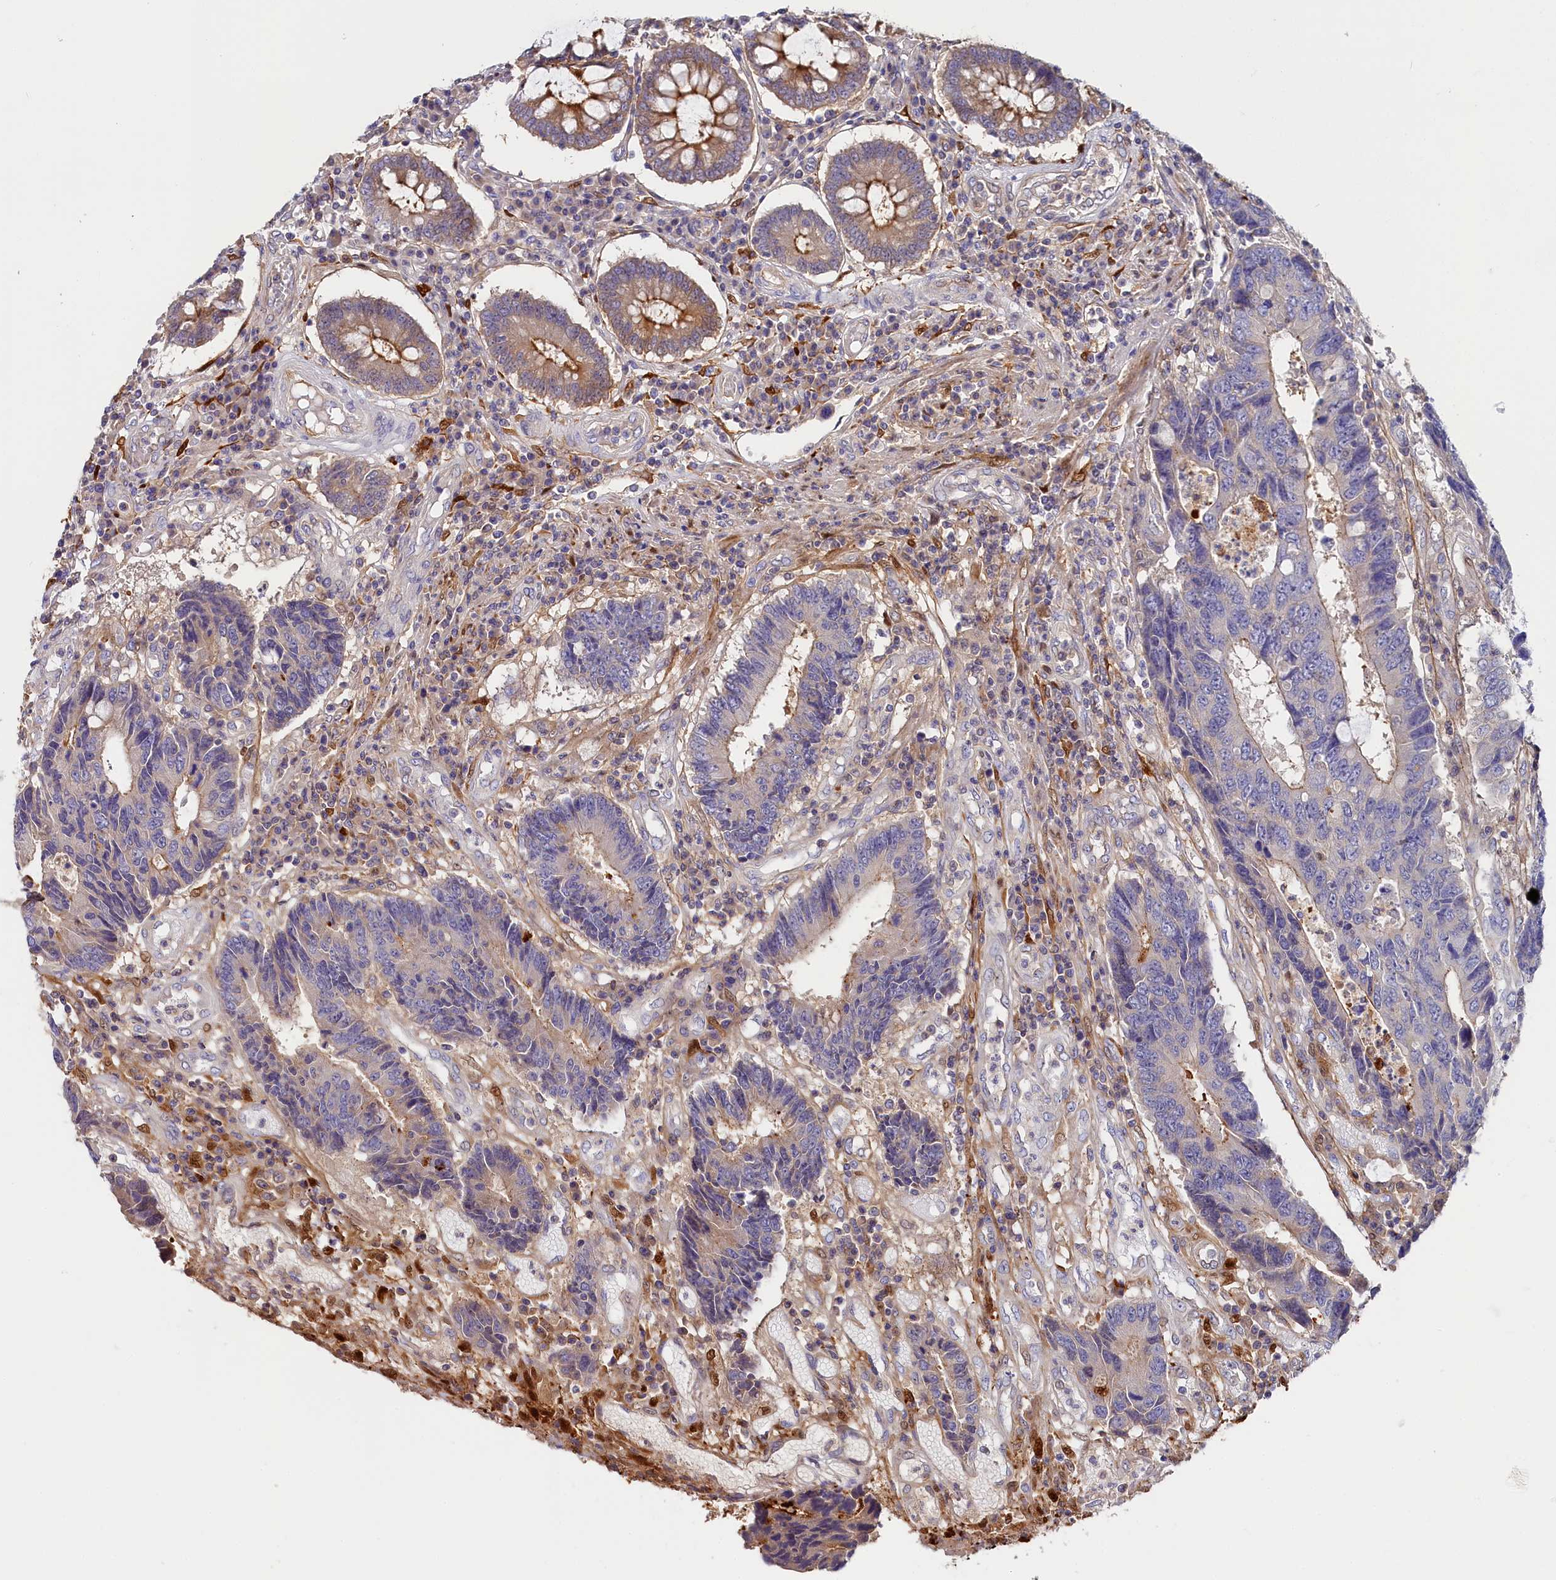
{"staining": {"intensity": "weak", "quantity": "<25%", "location": "cytoplasmic/membranous"}, "tissue": "colorectal cancer", "cell_type": "Tumor cells", "image_type": "cancer", "snomed": [{"axis": "morphology", "description": "Adenocarcinoma, NOS"}, {"axis": "topography", "description": "Rectum"}], "caption": "Colorectal cancer stained for a protein using IHC reveals no expression tumor cells.", "gene": "KATNB1", "patient": {"sex": "male", "age": 84}}